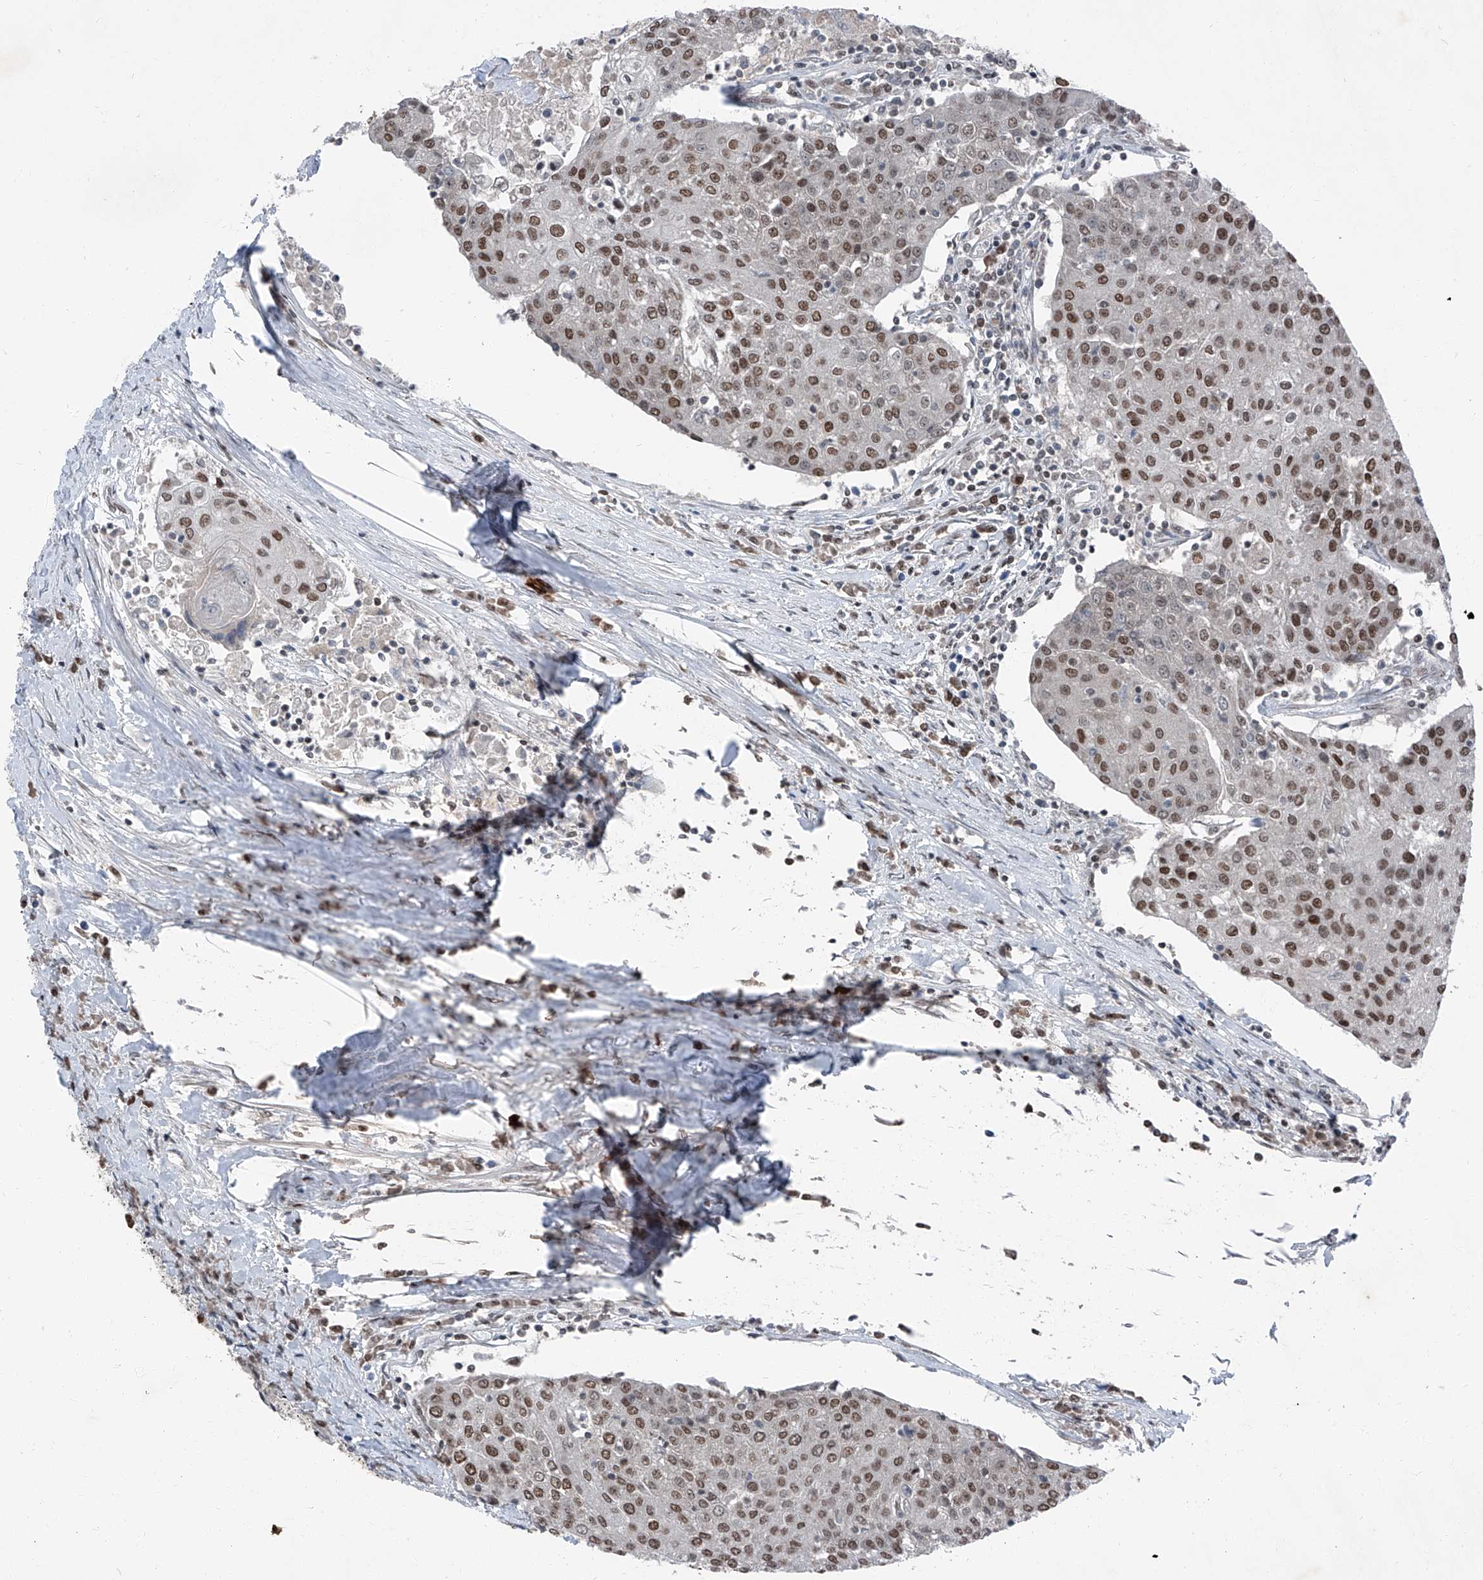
{"staining": {"intensity": "moderate", "quantity": ">75%", "location": "nuclear"}, "tissue": "urothelial cancer", "cell_type": "Tumor cells", "image_type": "cancer", "snomed": [{"axis": "morphology", "description": "Urothelial carcinoma, High grade"}, {"axis": "topography", "description": "Urinary bladder"}], "caption": "Urothelial cancer stained with a brown dye displays moderate nuclear positive staining in approximately >75% of tumor cells.", "gene": "BMI1", "patient": {"sex": "female", "age": 85}}